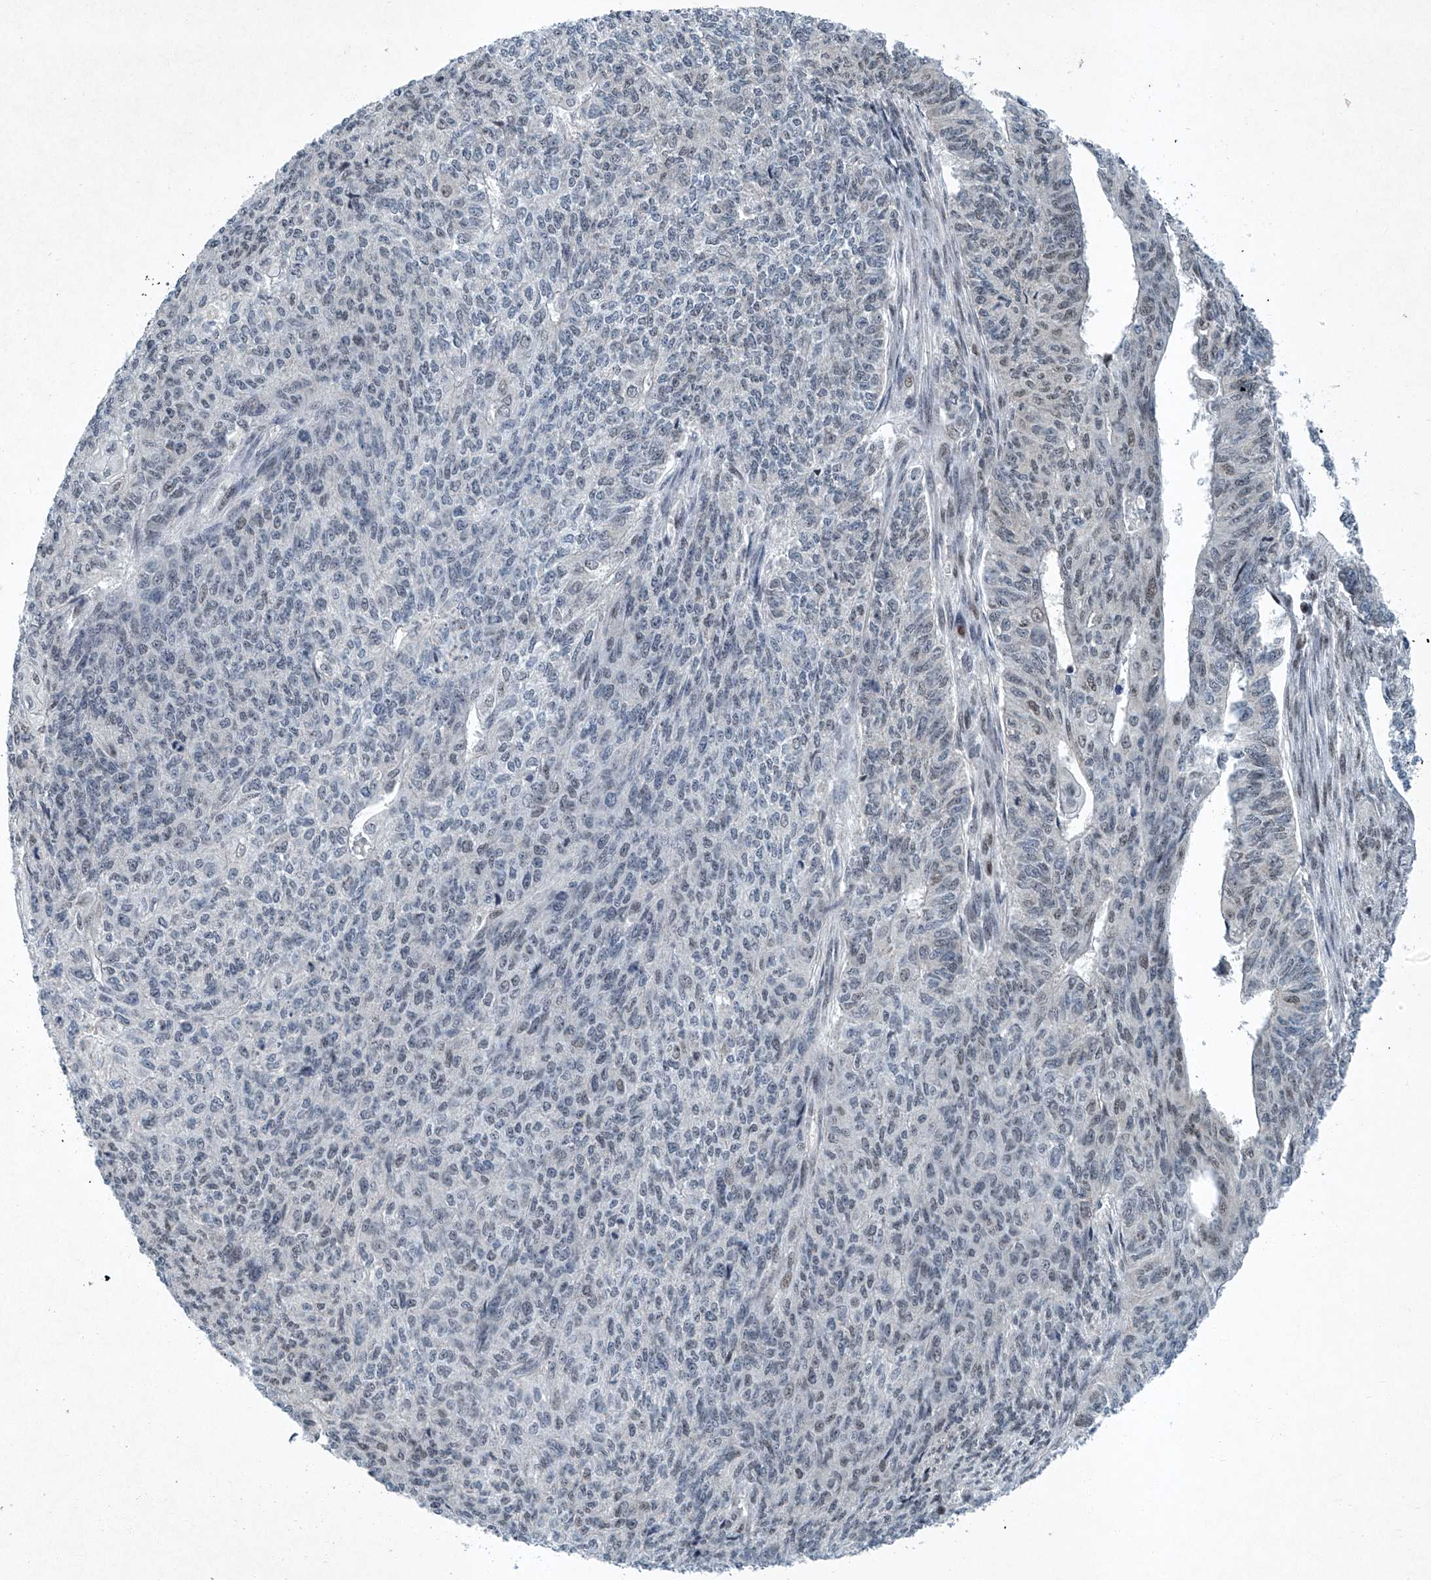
{"staining": {"intensity": "weak", "quantity": "<25%", "location": "nuclear"}, "tissue": "endometrial cancer", "cell_type": "Tumor cells", "image_type": "cancer", "snomed": [{"axis": "morphology", "description": "Adenocarcinoma, NOS"}, {"axis": "topography", "description": "Endometrium"}], "caption": "Immunohistochemistry image of neoplastic tissue: adenocarcinoma (endometrial) stained with DAB (3,3'-diaminobenzidine) exhibits no significant protein expression in tumor cells. (Brightfield microscopy of DAB immunohistochemistry (IHC) at high magnification).", "gene": "TFDP1", "patient": {"sex": "female", "age": 32}}